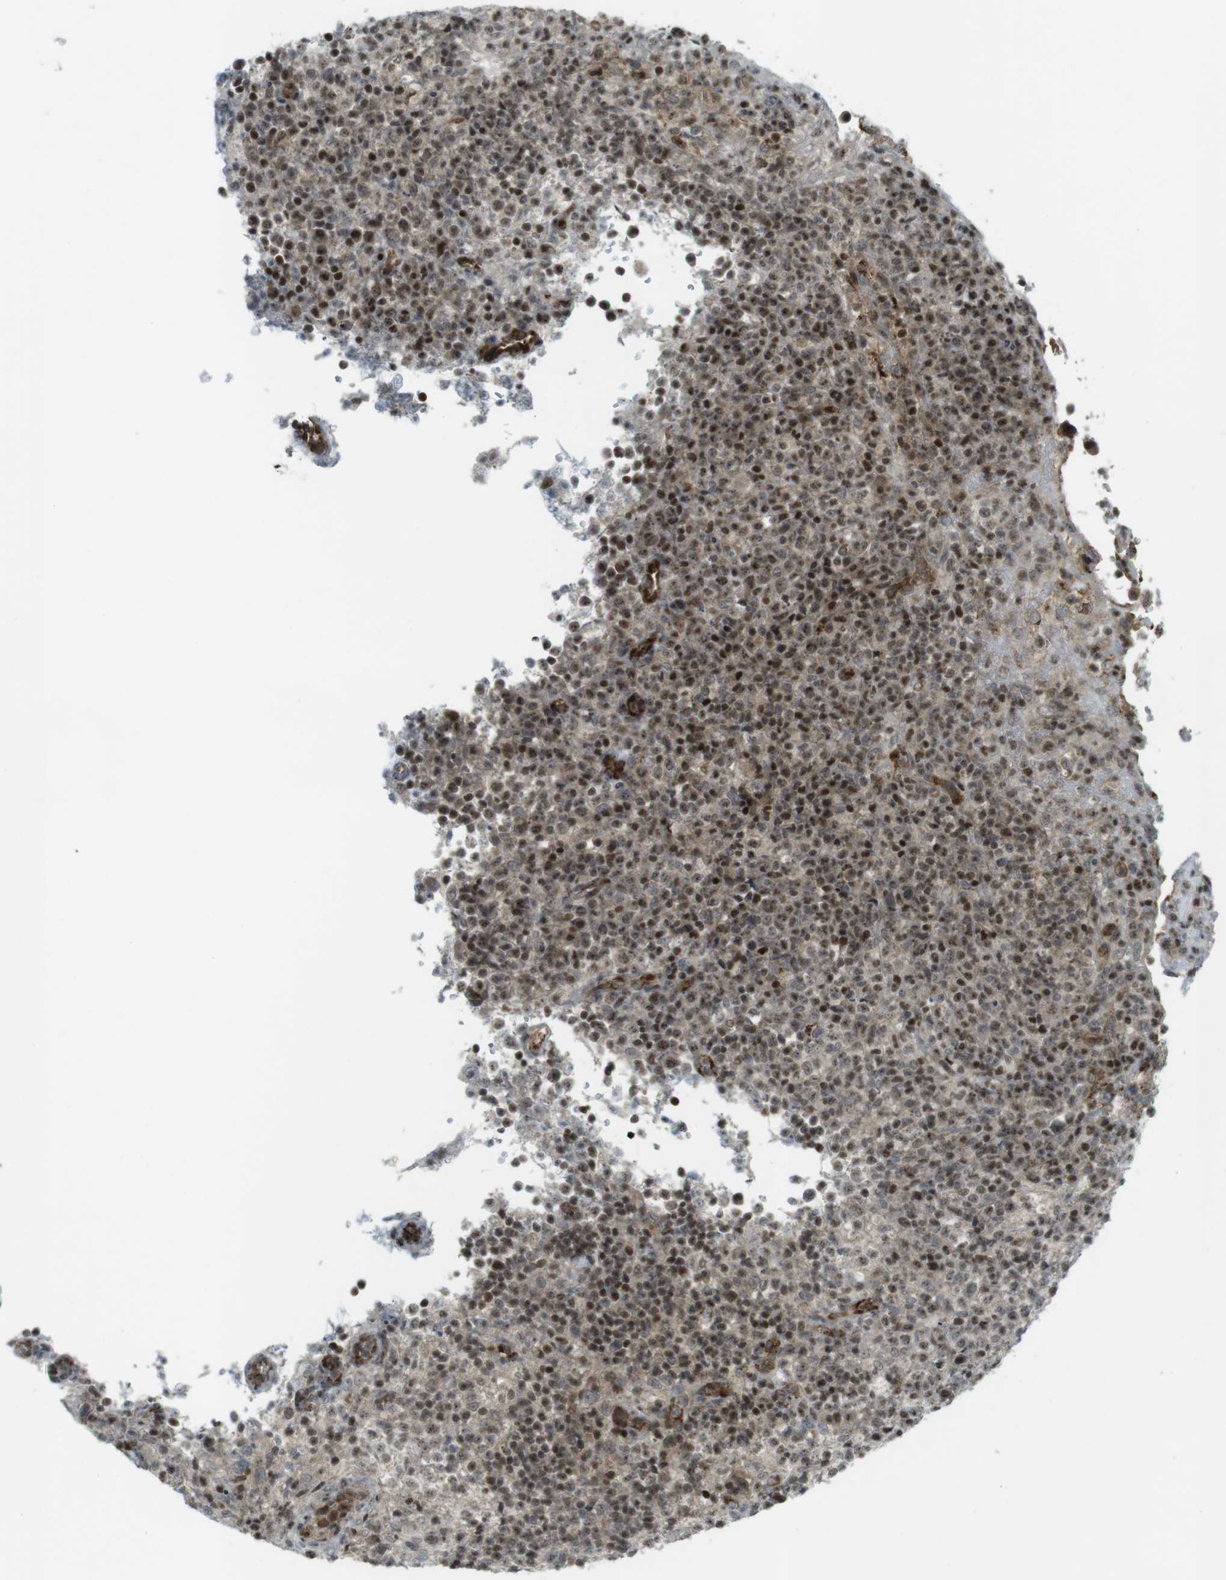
{"staining": {"intensity": "moderate", "quantity": ">75%", "location": "cytoplasmic/membranous,nuclear"}, "tissue": "lymphoma", "cell_type": "Tumor cells", "image_type": "cancer", "snomed": [{"axis": "morphology", "description": "Malignant lymphoma, non-Hodgkin's type, High grade"}, {"axis": "topography", "description": "Lymph node"}], "caption": "Protein expression analysis of human lymphoma reveals moderate cytoplasmic/membranous and nuclear positivity in approximately >75% of tumor cells.", "gene": "PPP1R13B", "patient": {"sex": "female", "age": 76}}